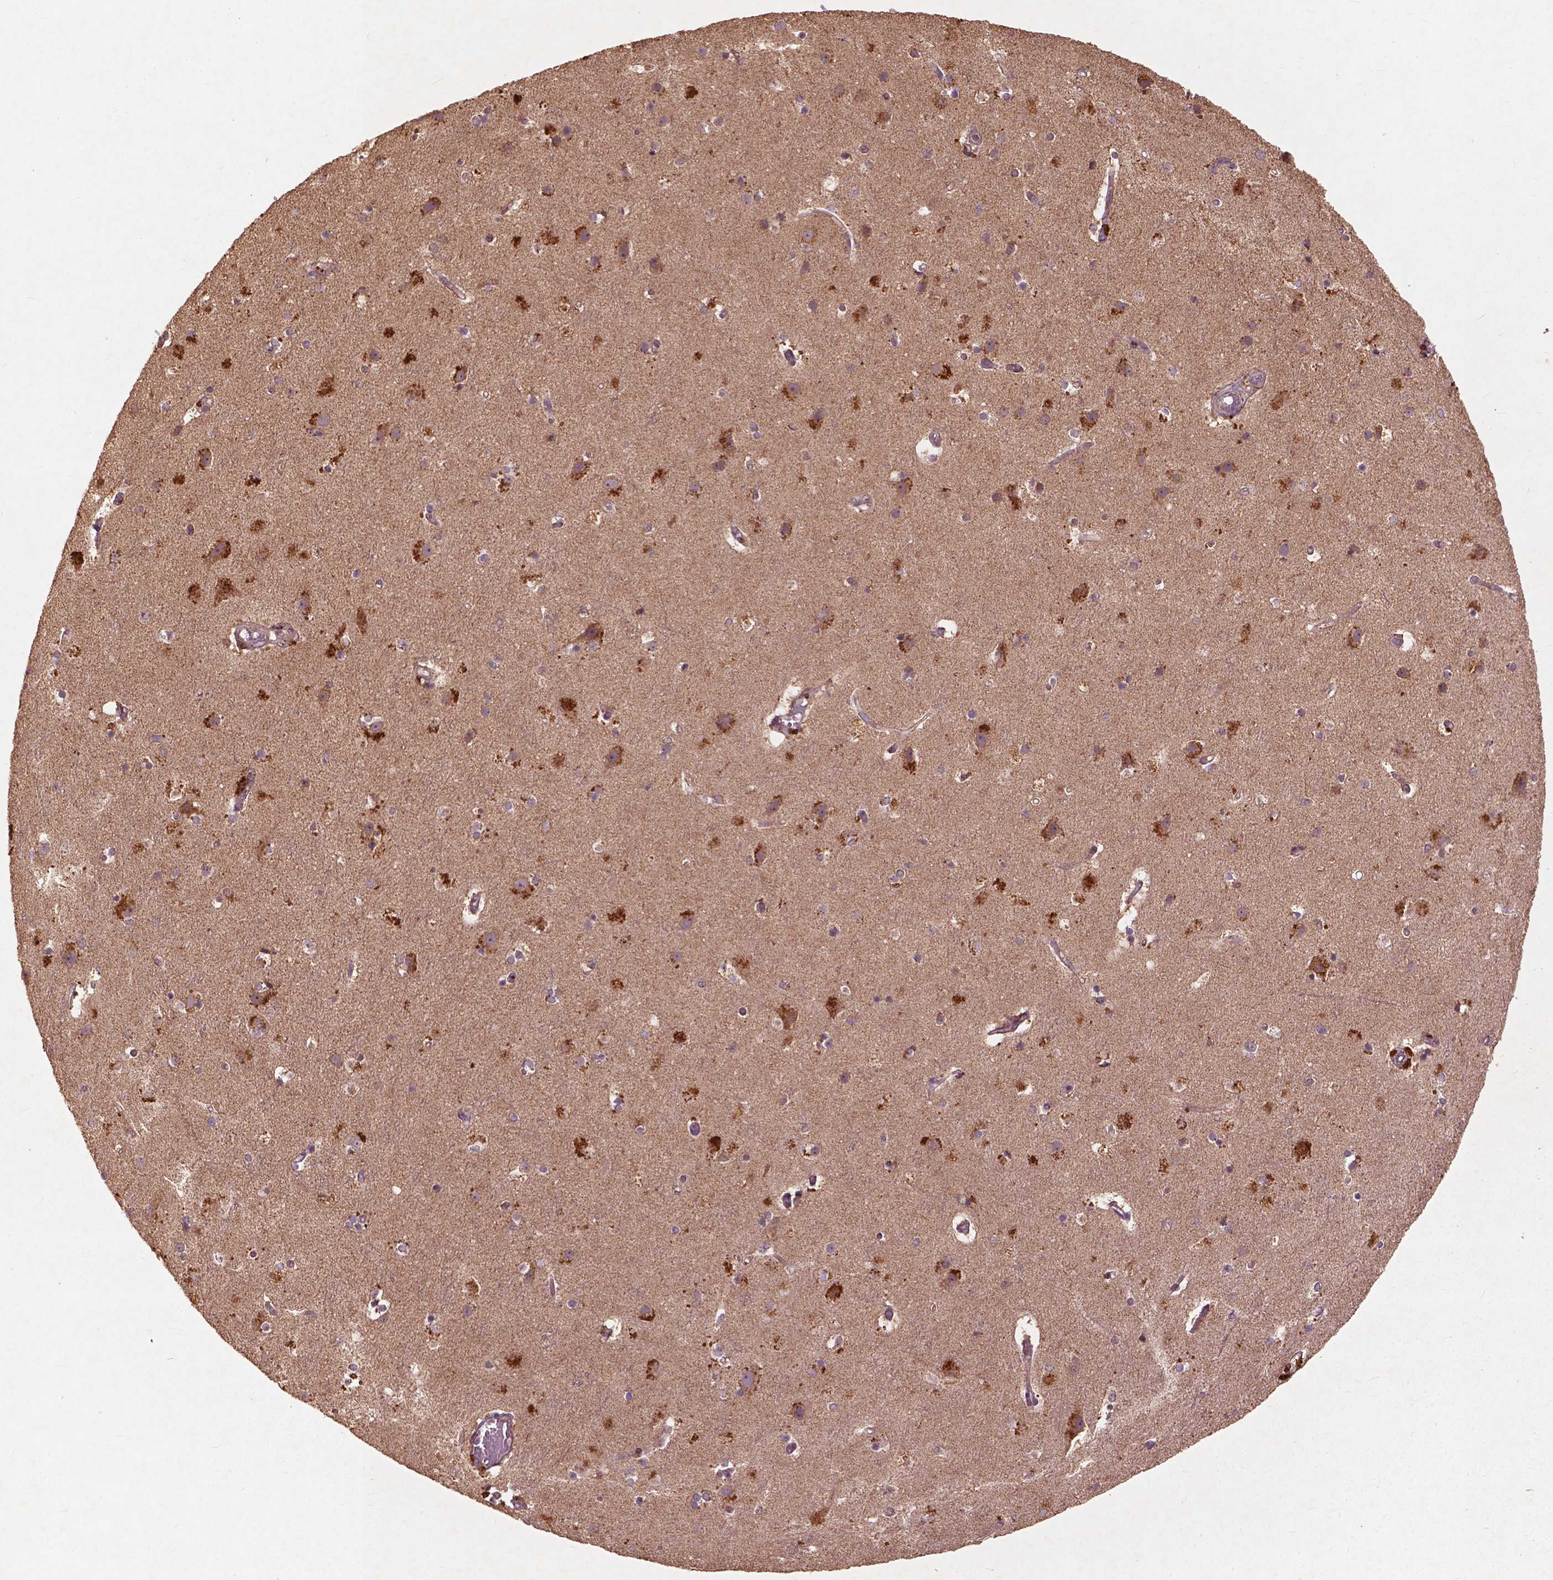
{"staining": {"intensity": "negative", "quantity": "none", "location": "none"}, "tissue": "cerebral cortex", "cell_type": "Endothelial cells", "image_type": "normal", "snomed": [{"axis": "morphology", "description": "Normal tissue, NOS"}, {"axis": "topography", "description": "Cerebral cortex"}], "caption": "Immunohistochemical staining of unremarkable human cerebral cortex exhibits no significant staining in endothelial cells. (Stains: DAB (3,3'-diaminobenzidine) immunohistochemistry (IHC) with hematoxylin counter stain, Microscopy: brightfield microscopy at high magnification).", "gene": "ST6GALNAC5", "patient": {"sex": "female", "age": 52}}